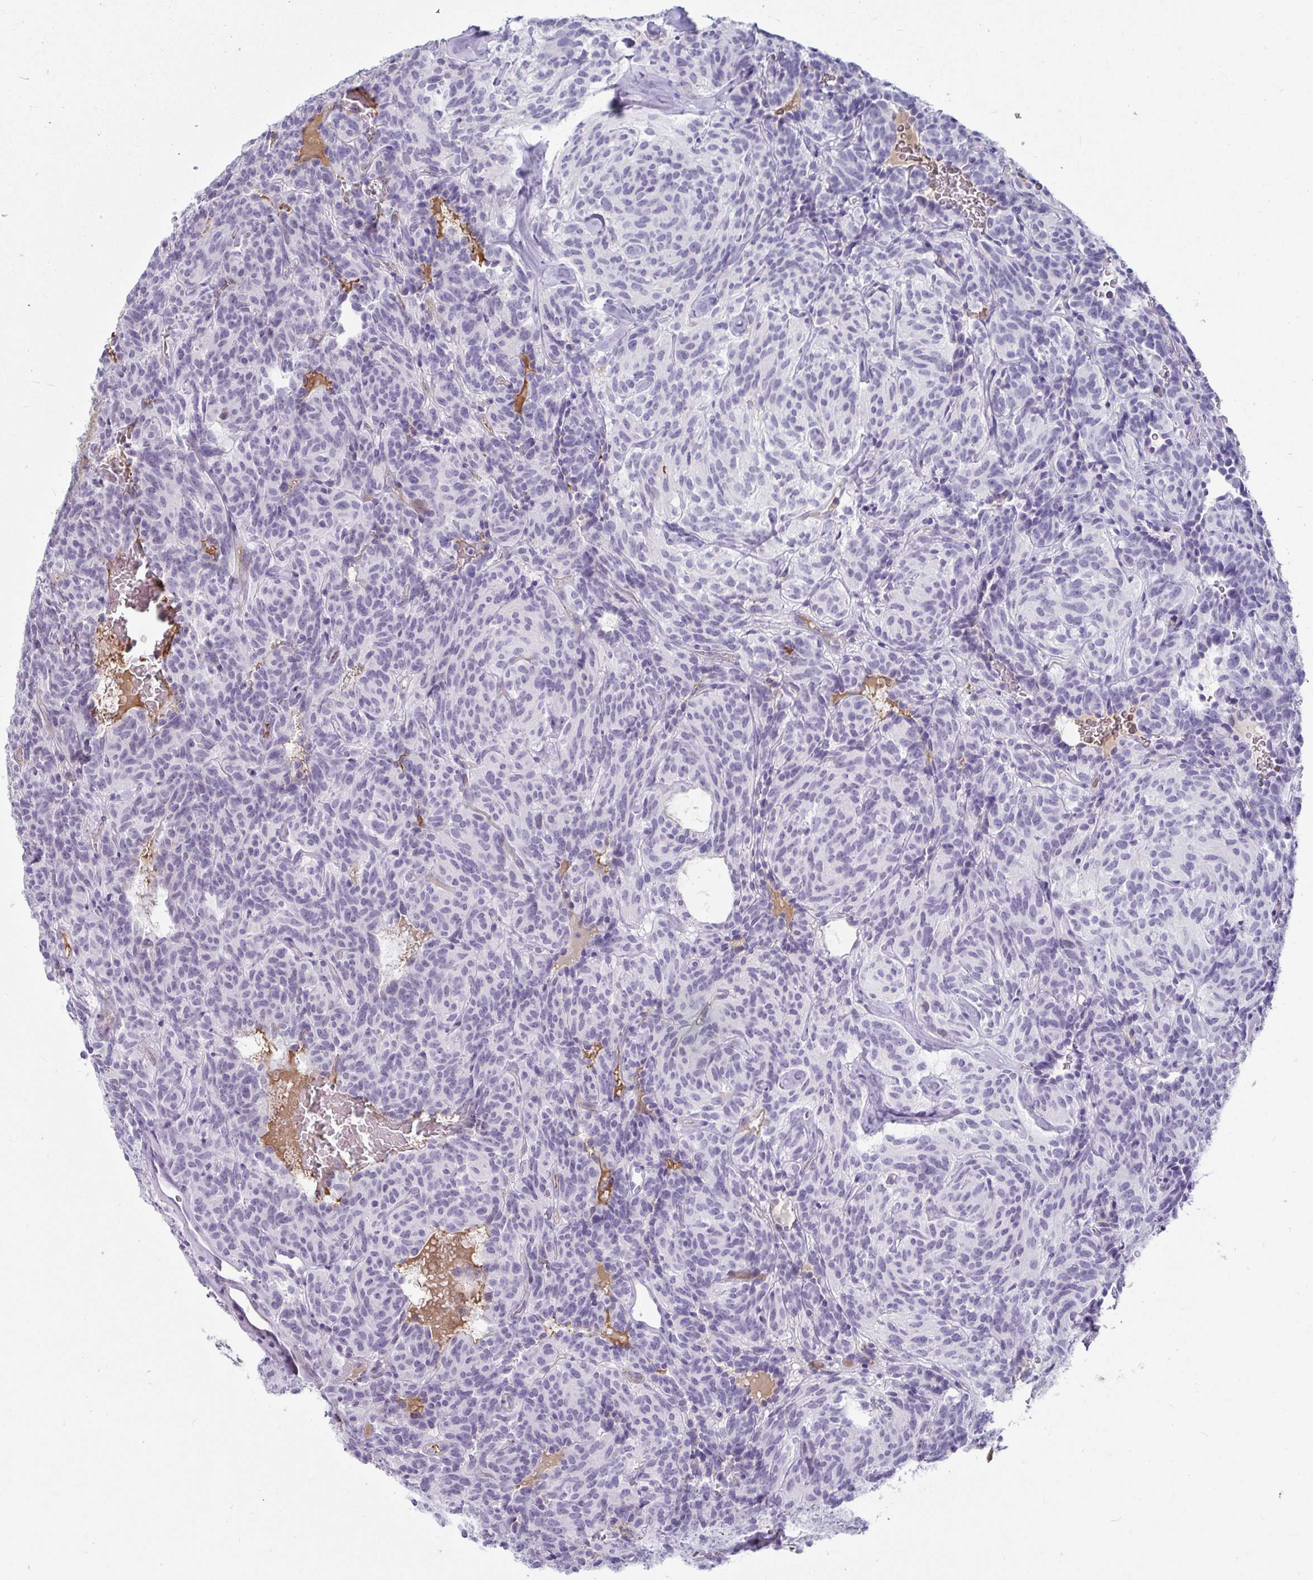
{"staining": {"intensity": "negative", "quantity": "none", "location": "none"}, "tissue": "carcinoid", "cell_type": "Tumor cells", "image_type": "cancer", "snomed": [{"axis": "morphology", "description": "Carcinoid, malignant, NOS"}, {"axis": "topography", "description": "Lung"}], "caption": "DAB immunohistochemical staining of carcinoid displays no significant staining in tumor cells.", "gene": "NPY", "patient": {"sex": "female", "age": 61}}